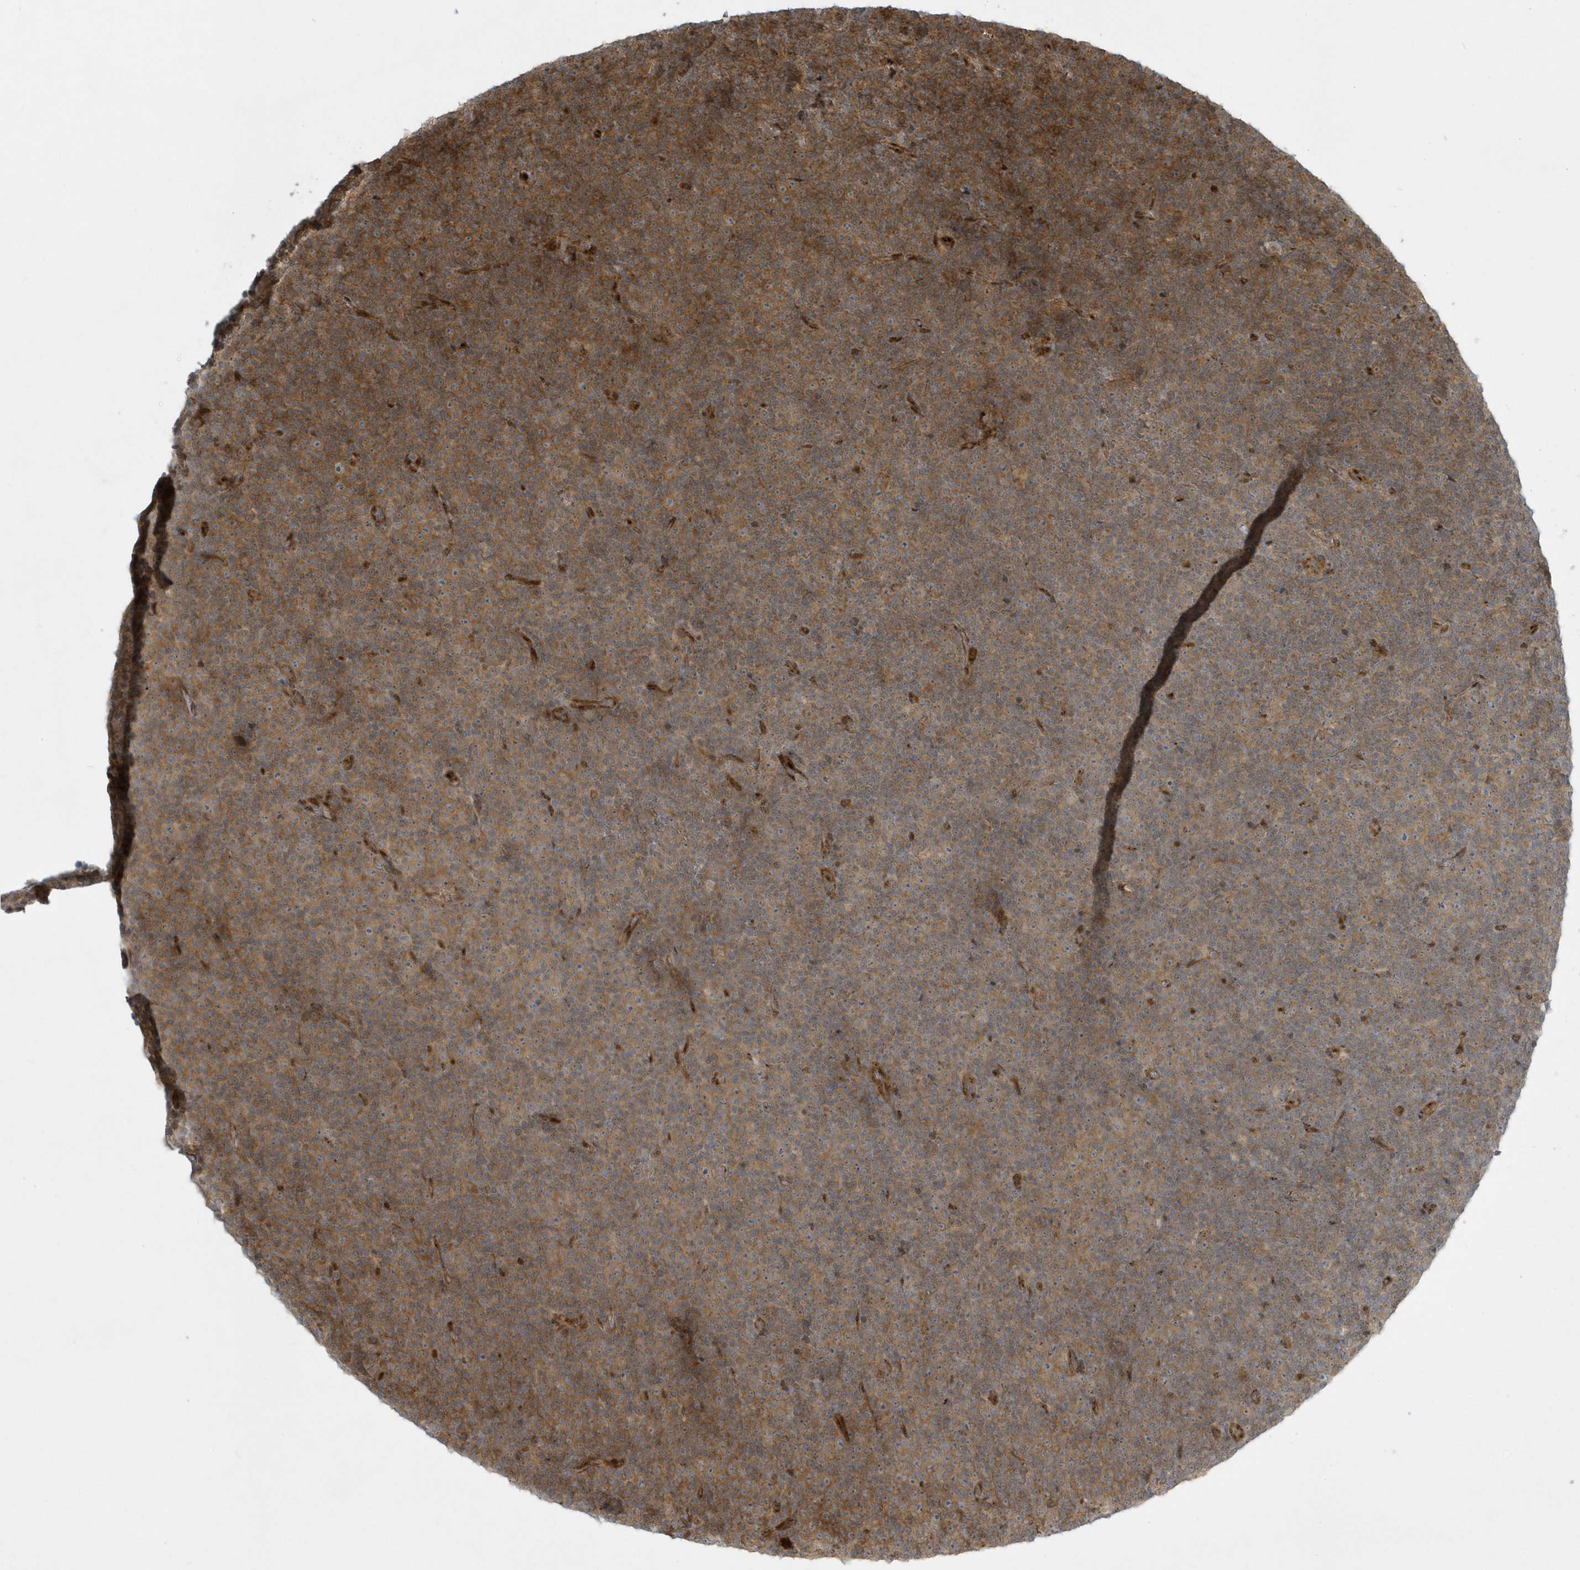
{"staining": {"intensity": "moderate", "quantity": ">75%", "location": "cytoplasmic/membranous"}, "tissue": "lymphoma", "cell_type": "Tumor cells", "image_type": "cancer", "snomed": [{"axis": "morphology", "description": "Malignant lymphoma, non-Hodgkin's type, Low grade"}, {"axis": "topography", "description": "Lymph node"}], "caption": "Lymphoma stained with immunohistochemistry (IHC) reveals moderate cytoplasmic/membranous expression in approximately >75% of tumor cells. (Brightfield microscopy of DAB IHC at high magnification).", "gene": "MASP2", "patient": {"sex": "female", "age": 67}}